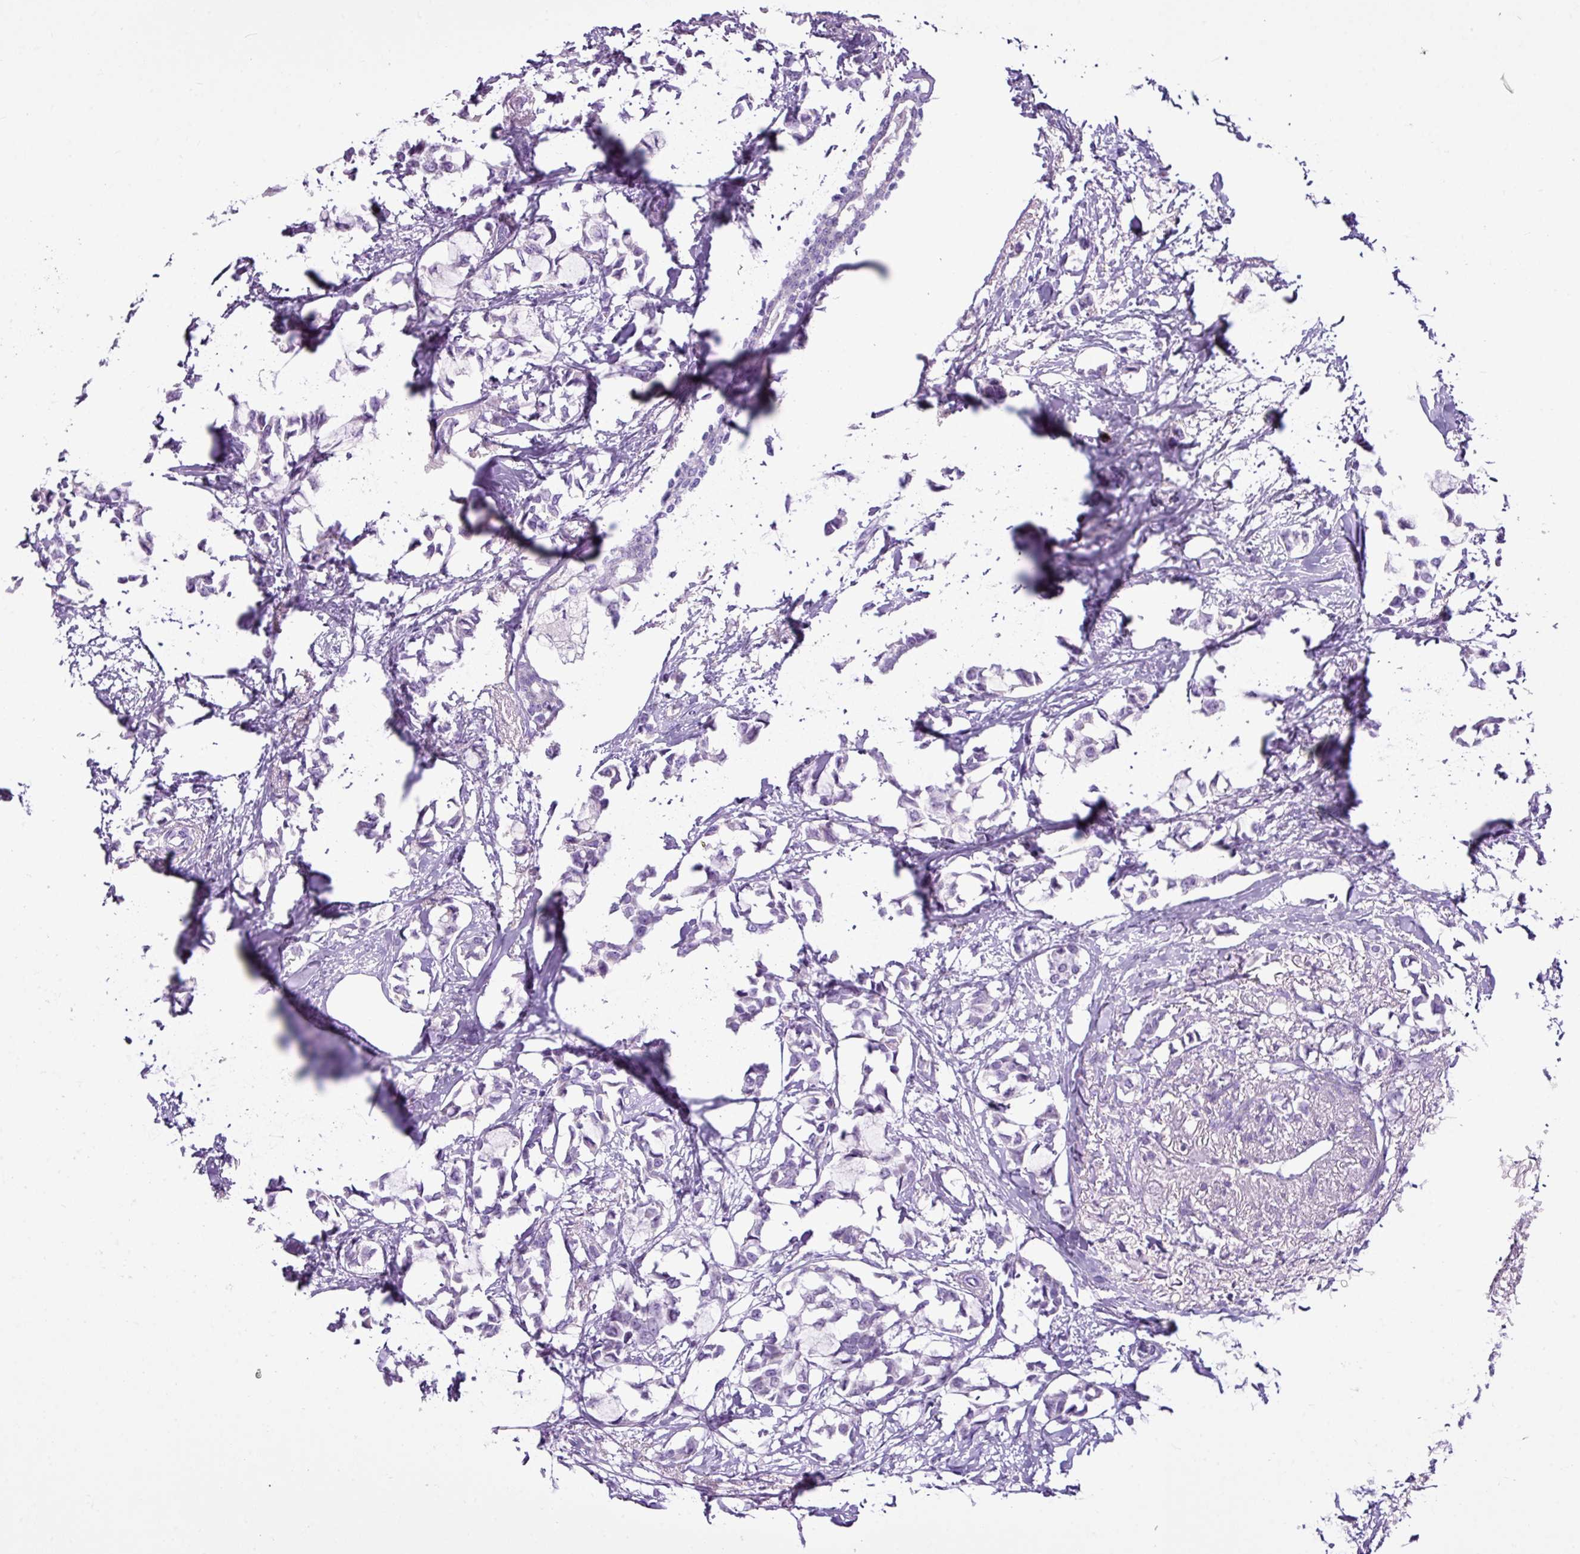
{"staining": {"intensity": "negative", "quantity": "none", "location": "none"}, "tissue": "breast cancer", "cell_type": "Tumor cells", "image_type": "cancer", "snomed": [{"axis": "morphology", "description": "Duct carcinoma"}, {"axis": "topography", "description": "Breast"}], "caption": "The IHC image has no significant positivity in tumor cells of breast cancer (invasive ductal carcinoma) tissue.", "gene": "LILRB4", "patient": {"sex": "female", "age": 73}}